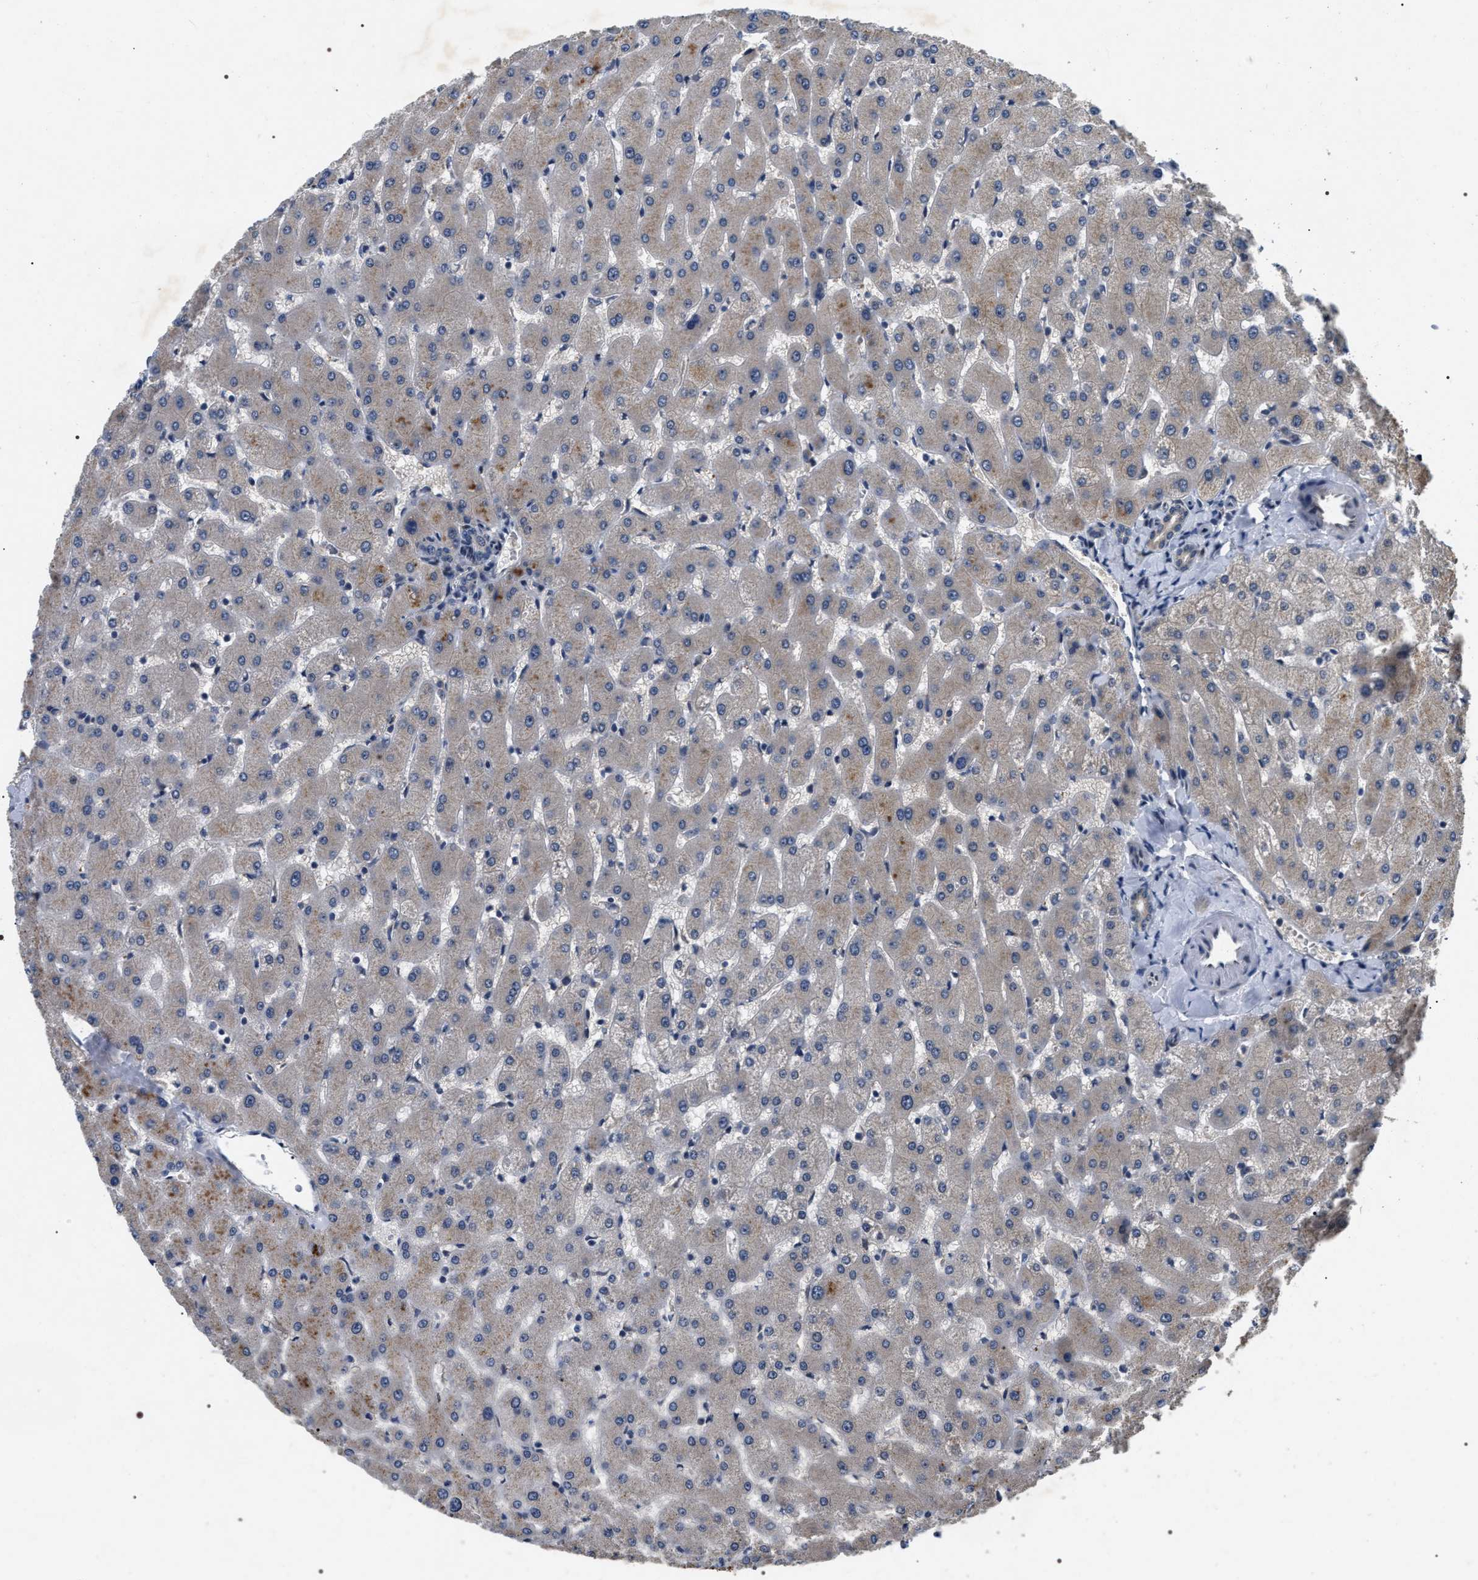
{"staining": {"intensity": "weak", "quantity": "<25%", "location": "cytoplasmic/membranous"}, "tissue": "liver", "cell_type": "Cholangiocytes", "image_type": "normal", "snomed": [{"axis": "morphology", "description": "Normal tissue, NOS"}, {"axis": "topography", "description": "Liver"}], "caption": "Immunohistochemistry of unremarkable human liver displays no positivity in cholangiocytes.", "gene": "IFT81", "patient": {"sex": "female", "age": 63}}